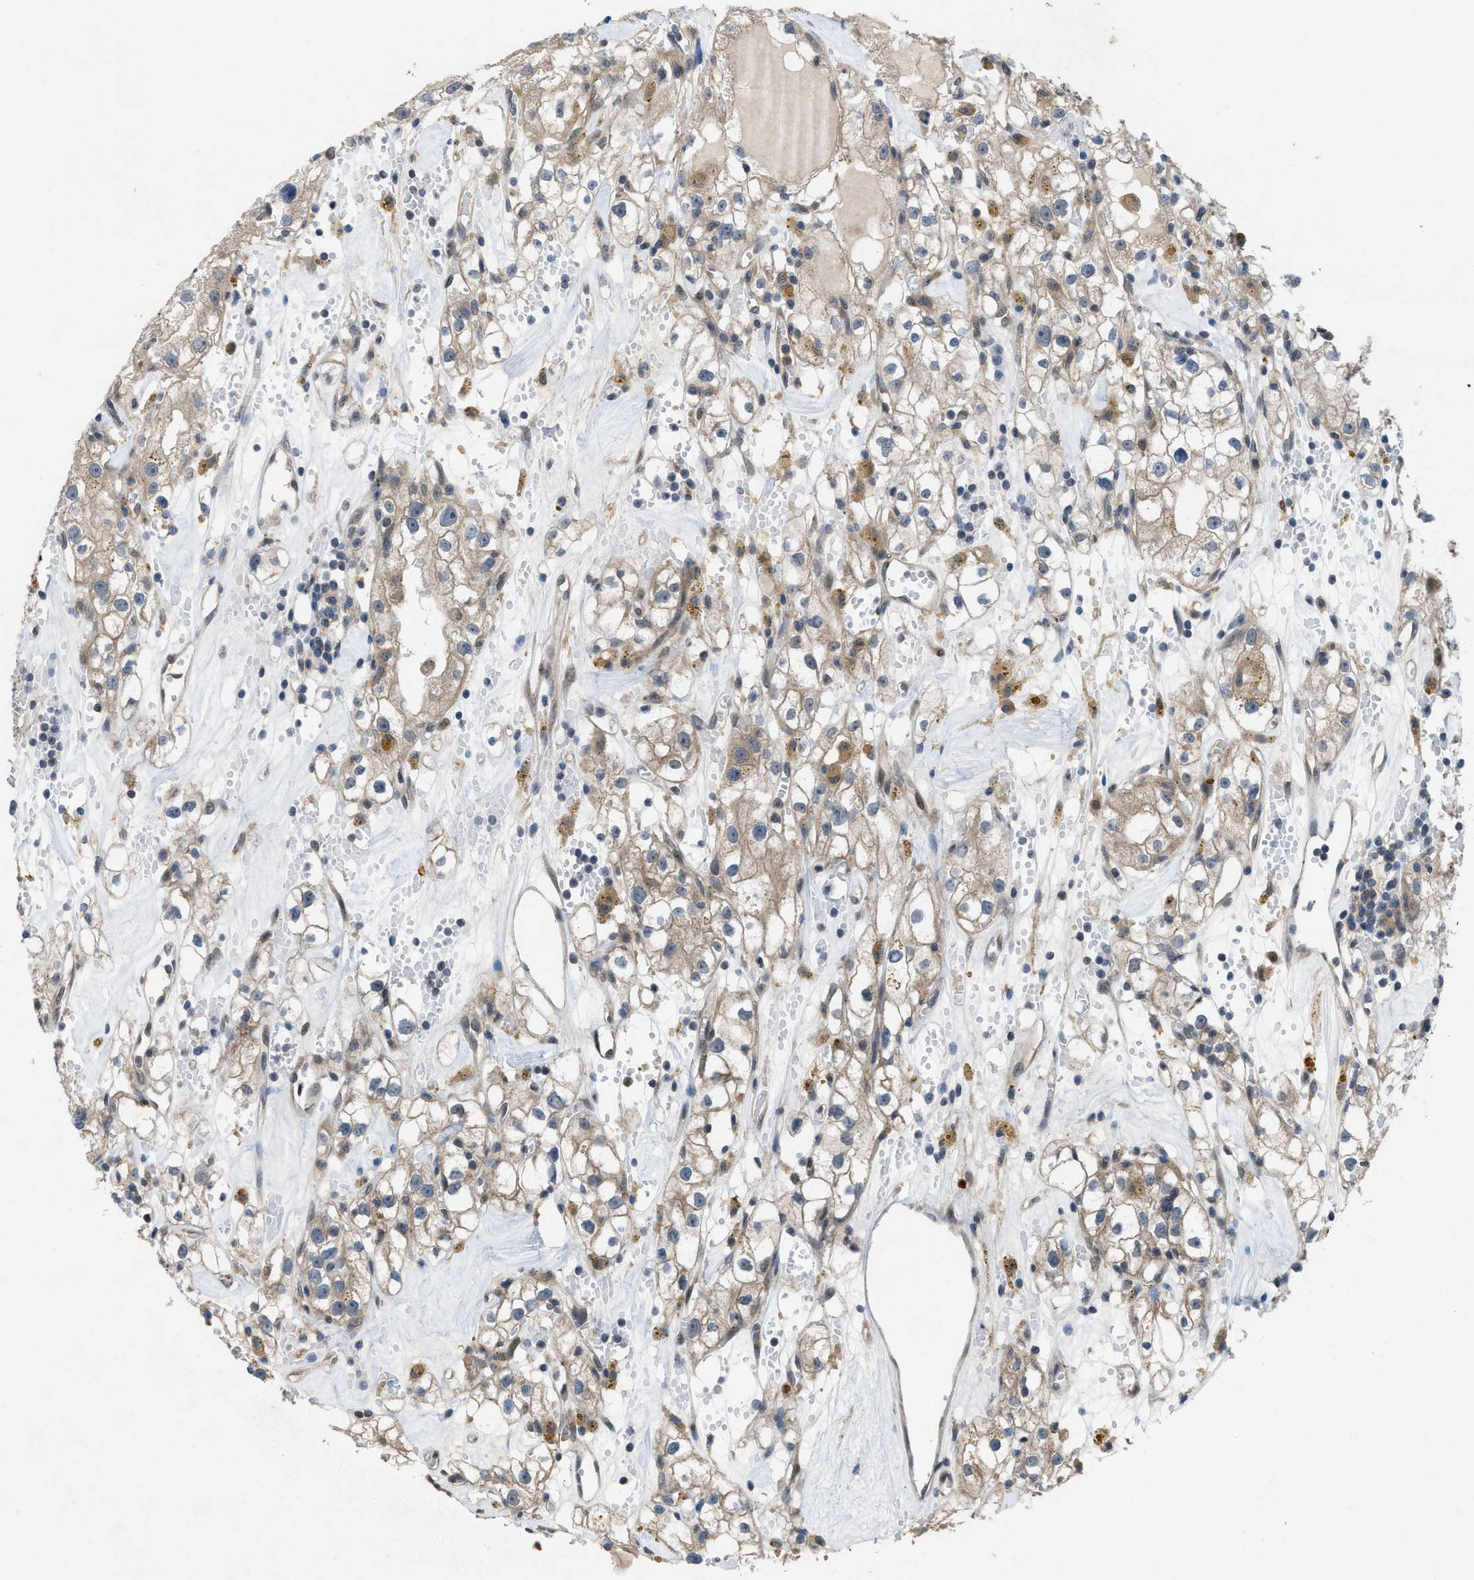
{"staining": {"intensity": "weak", "quantity": ">75%", "location": "cytoplasmic/membranous"}, "tissue": "renal cancer", "cell_type": "Tumor cells", "image_type": "cancer", "snomed": [{"axis": "morphology", "description": "Adenocarcinoma, NOS"}, {"axis": "topography", "description": "Kidney"}], "caption": "Tumor cells demonstrate low levels of weak cytoplasmic/membranous staining in about >75% of cells in renal cancer.", "gene": "PLAA", "patient": {"sex": "male", "age": 56}}